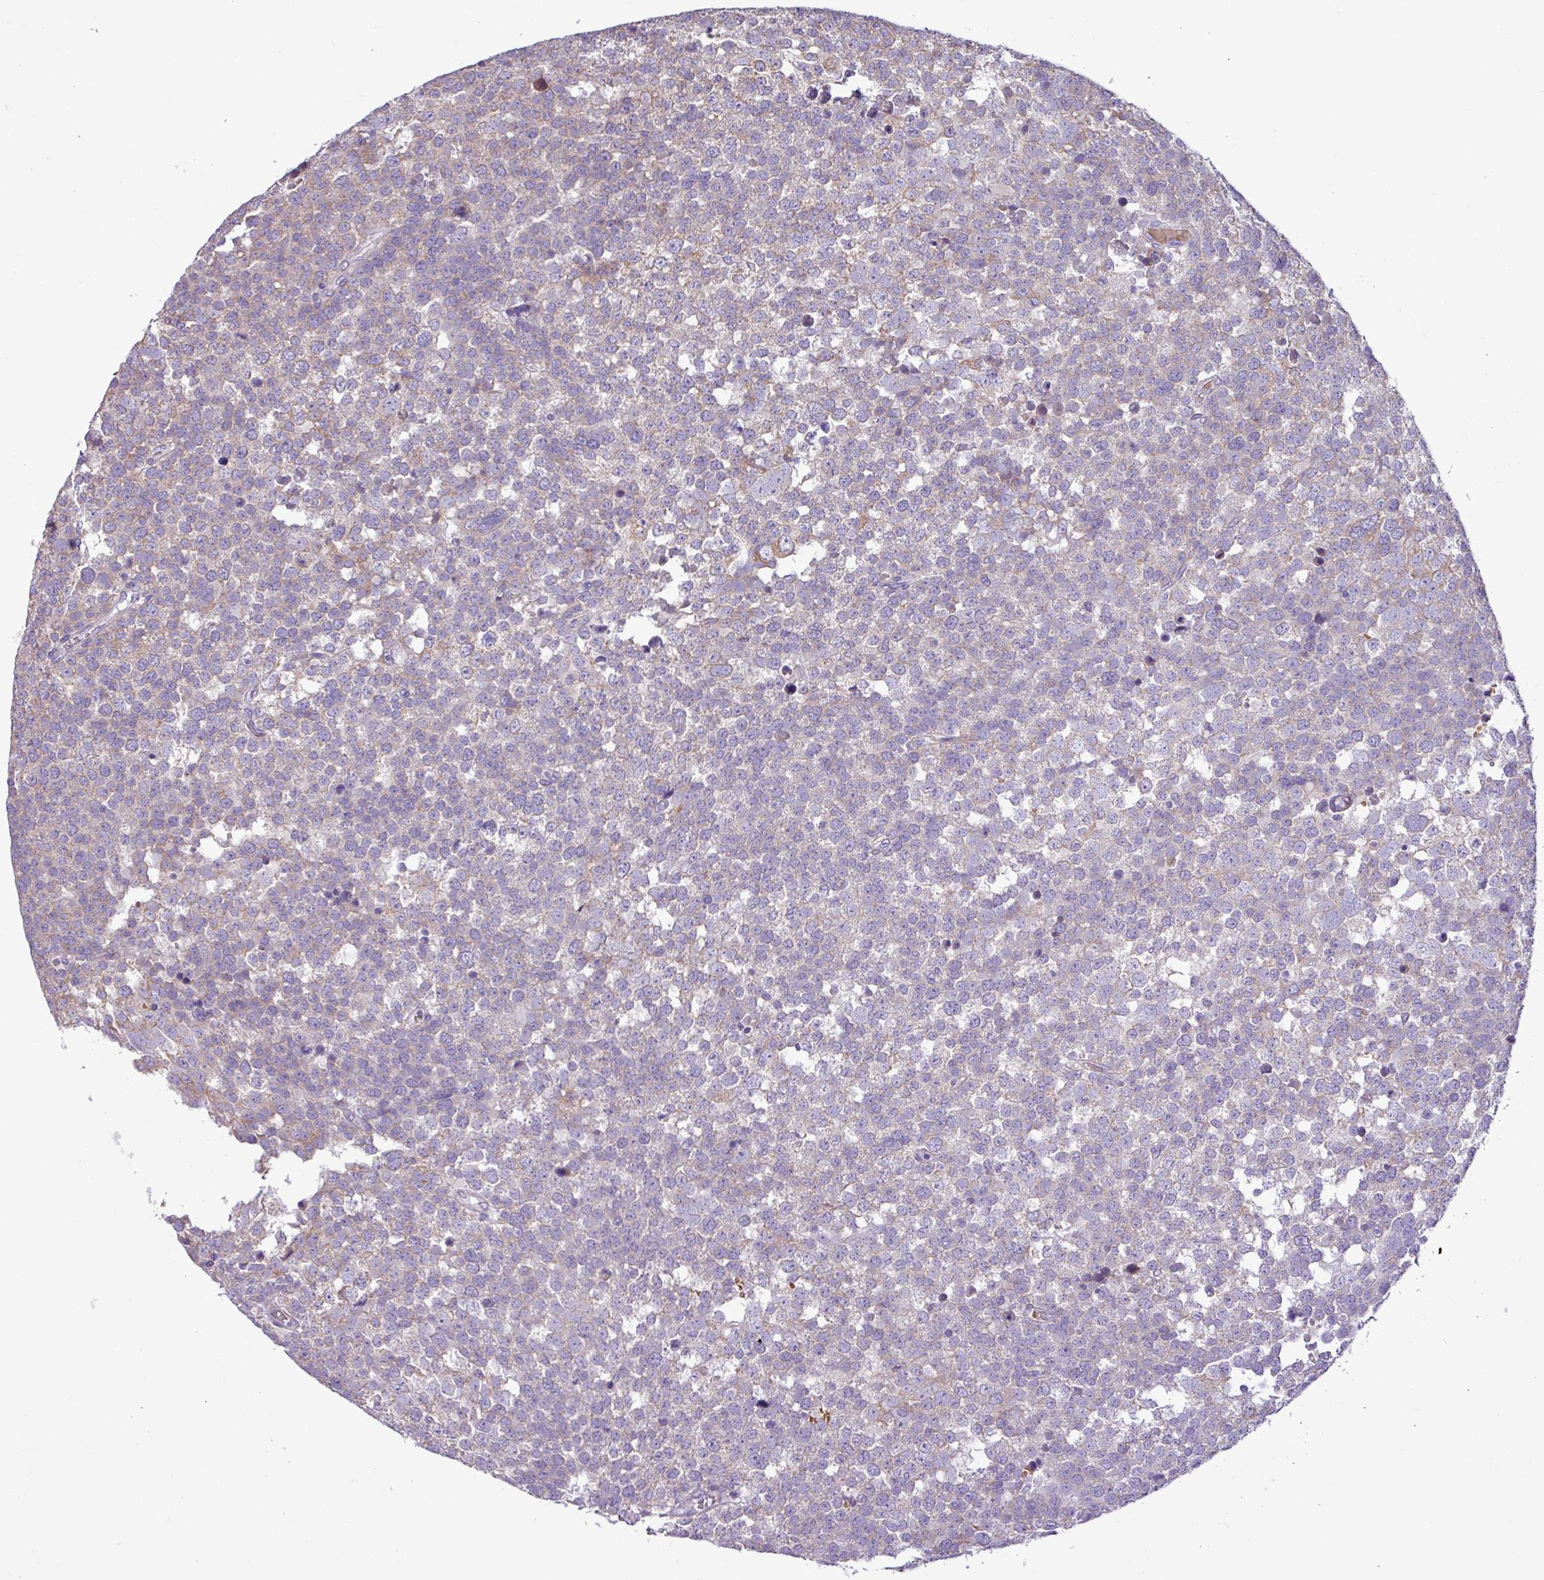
{"staining": {"intensity": "negative", "quantity": "none", "location": "none"}, "tissue": "testis cancer", "cell_type": "Tumor cells", "image_type": "cancer", "snomed": [{"axis": "morphology", "description": "Seminoma, NOS"}, {"axis": "topography", "description": "Testis"}], "caption": "Protein analysis of testis seminoma exhibits no significant expression in tumor cells.", "gene": "FAM183A", "patient": {"sex": "male", "age": 71}}